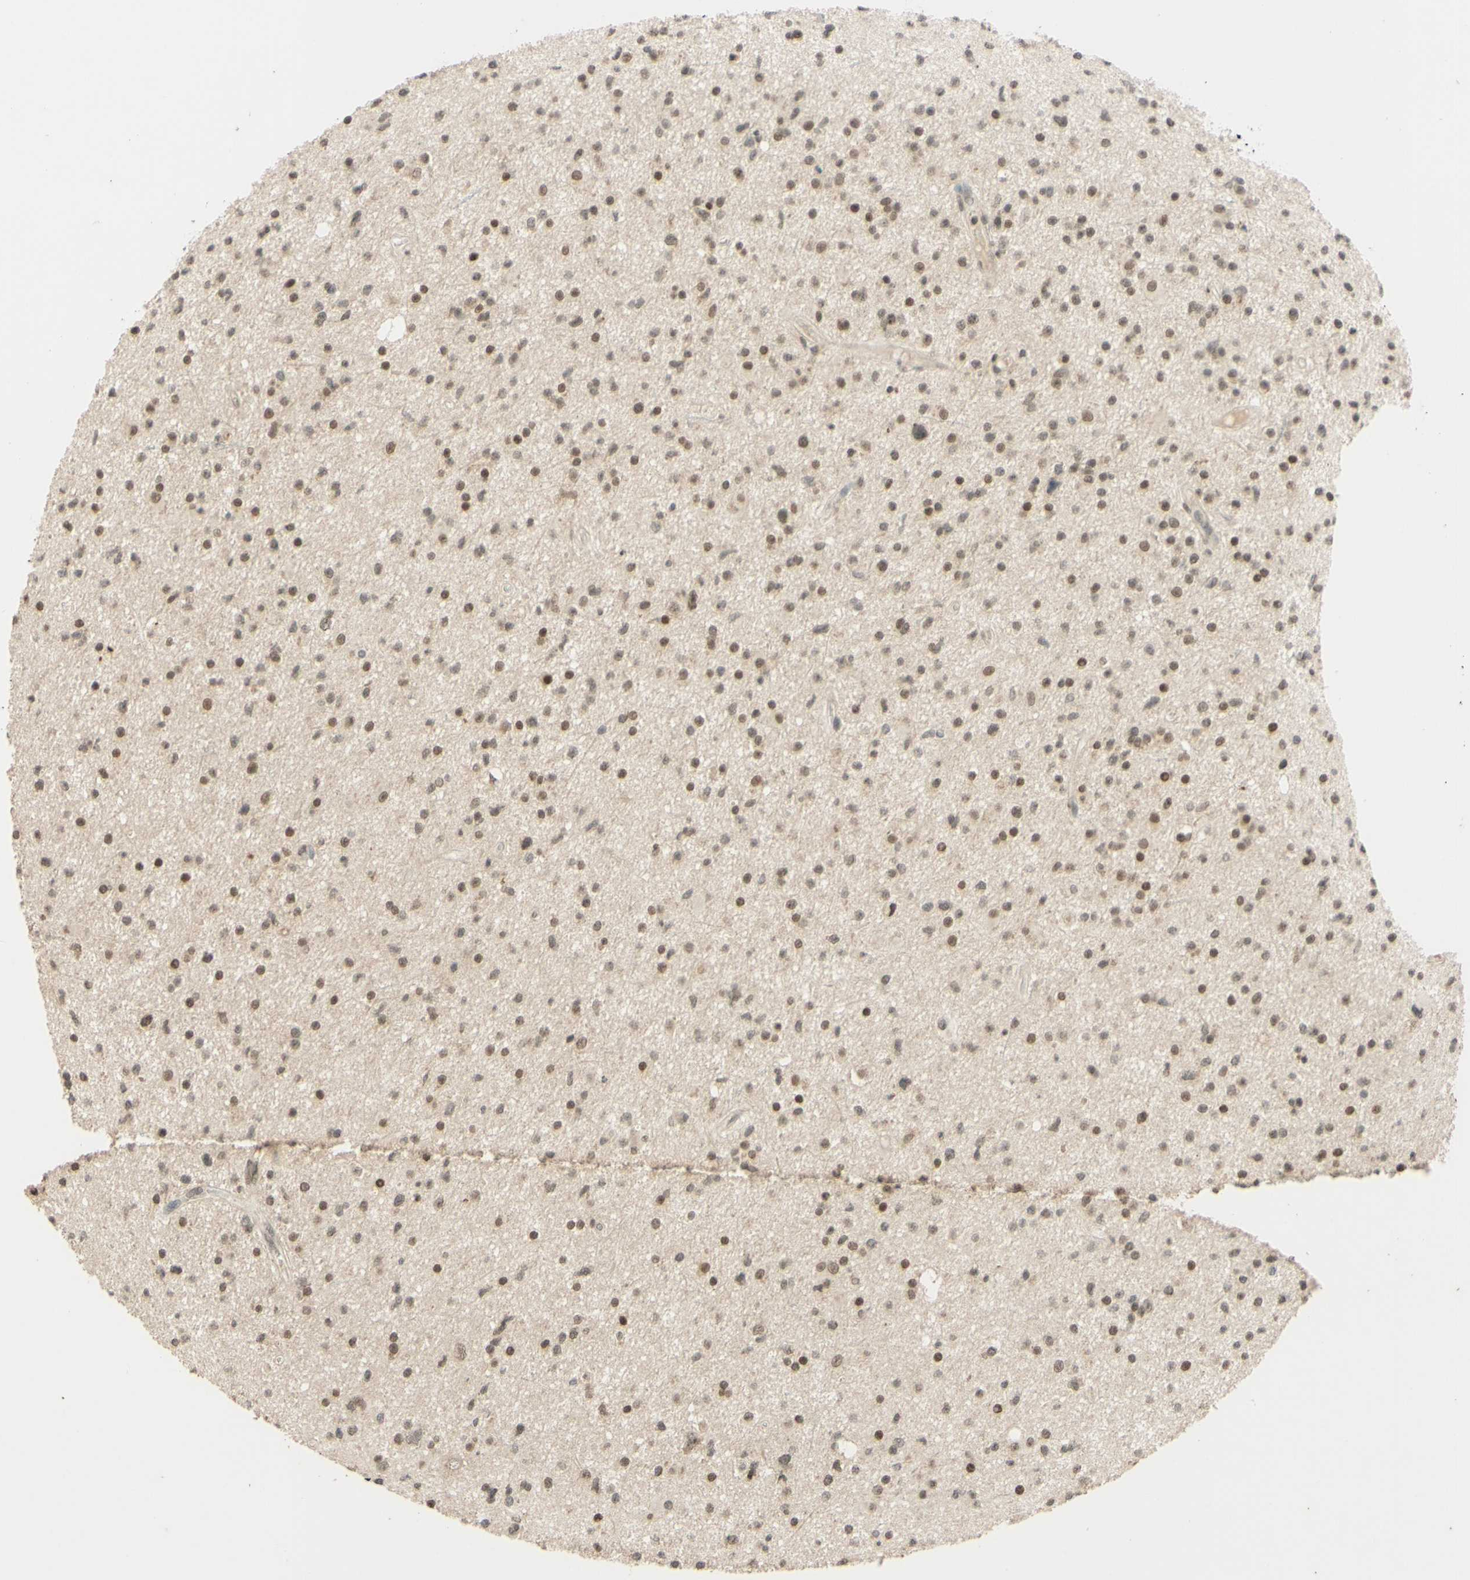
{"staining": {"intensity": "moderate", "quantity": ">75%", "location": "nuclear"}, "tissue": "glioma", "cell_type": "Tumor cells", "image_type": "cancer", "snomed": [{"axis": "morphology", "description": "Glioma, malignant, High grade"}, {"axis": "topography", "description": "Brain"}], "caption": "Protein analysis of malignant glioma (high-grade) tissue exhibits moderate nuclear positivity in about >75% of tumor cells.", "gene": "SMARCB1", "patient": {"sex": "male", "age": 33}}